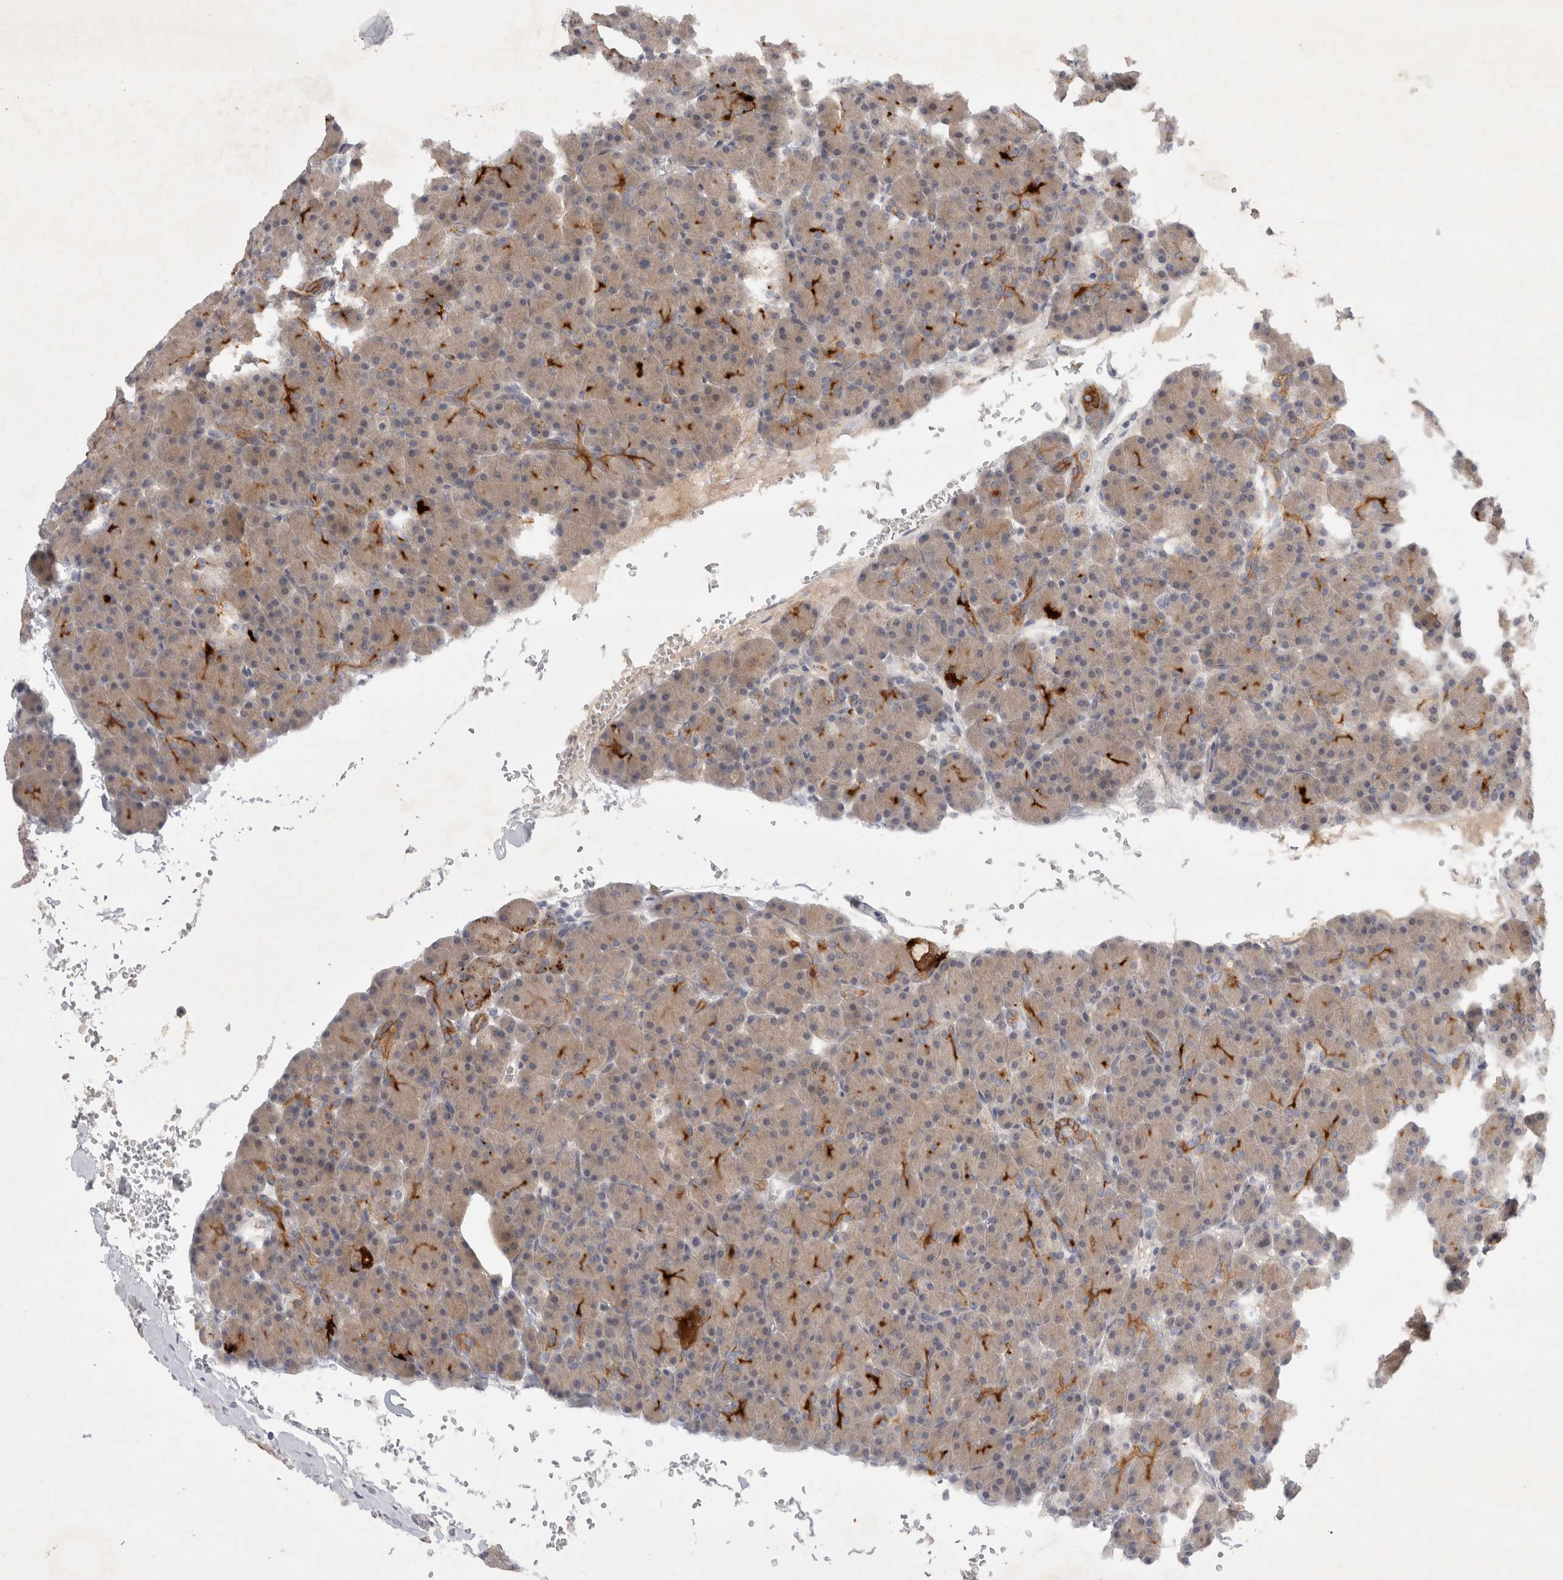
{"staining": {"intensity": "strong", "quantity": "<25%", "location": "cytoplasmic/membranous"}, "tissue": "pancreas", "cell_type": "Exocrine glandular cells", "image_type": "normal", "snomed": [{"axis": "morphology", "description": "Normal tissue, NOS"}, {"axis": "topography", "description": "Pancreas"}], "caption": "The immunohistochemical stain shows strong cytoplasmic/membranous positivity in exocrine glandular cells of unremarkable pancreas.", "gene": "BZW2", "patient": {"sex": "female", "age": 43}}